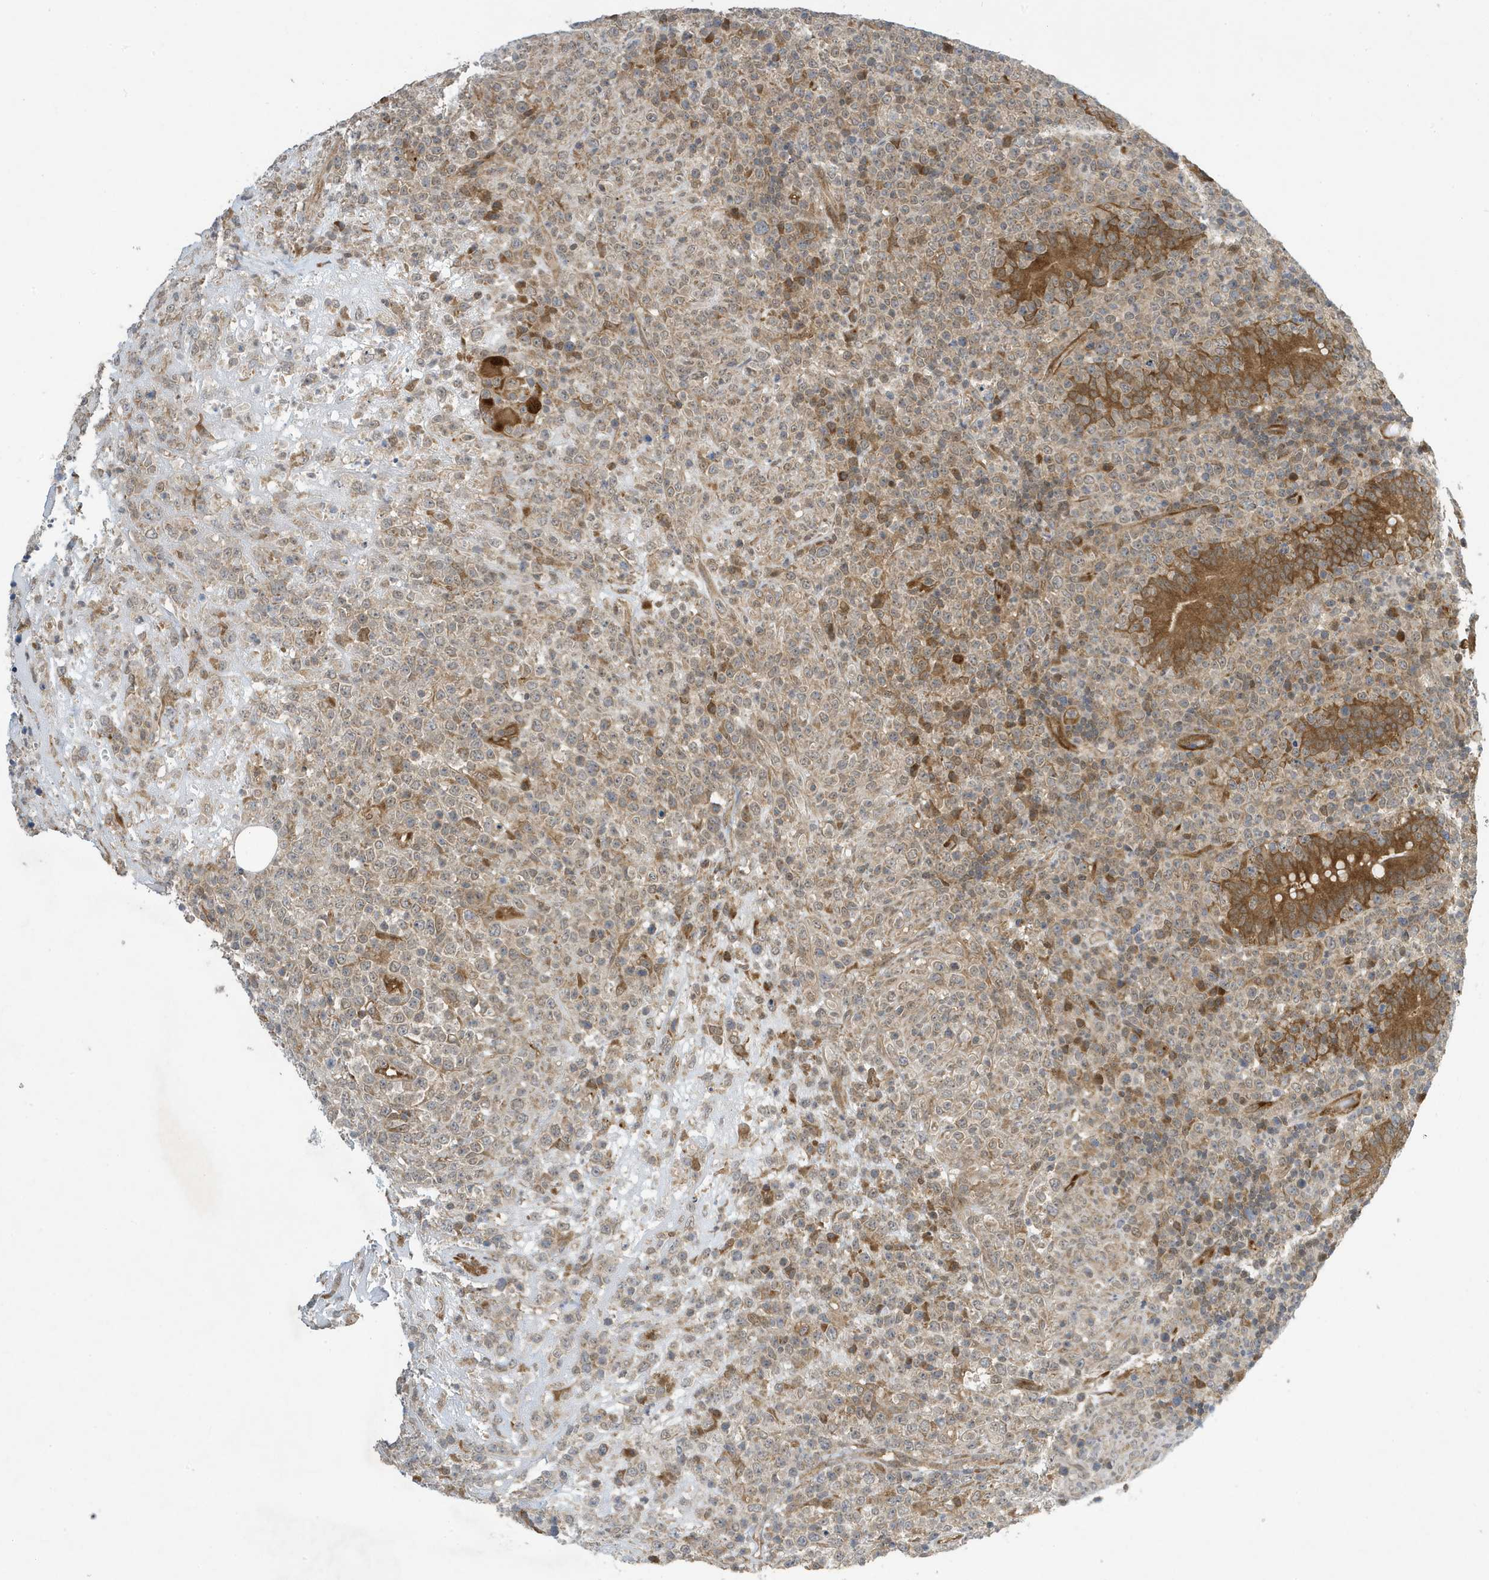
{"staining": {"intensity": "weak", "quantity": "25%-75%", "location": "cytoplasmic/membranous"}, "tissue": "lymphoma", "cell_type": "Tumor cells", "image_type": "cancer", "snomed": [{"axis": "morphology", "description": "Malignant lymphoma, non-Hodgkin's type, High grade"}, {"axis": "topography", "description": "Colon"}], "caption": "Tumor cells demonstrate low levels of weak cytoplasmic/membranous positivity in approximately 25%-75% of cells in human malignant lymphoma, non-Hodgkin's type (high-grade).", "gene": "NCOA7", "patient": {"sex": "female", "age": 53}}